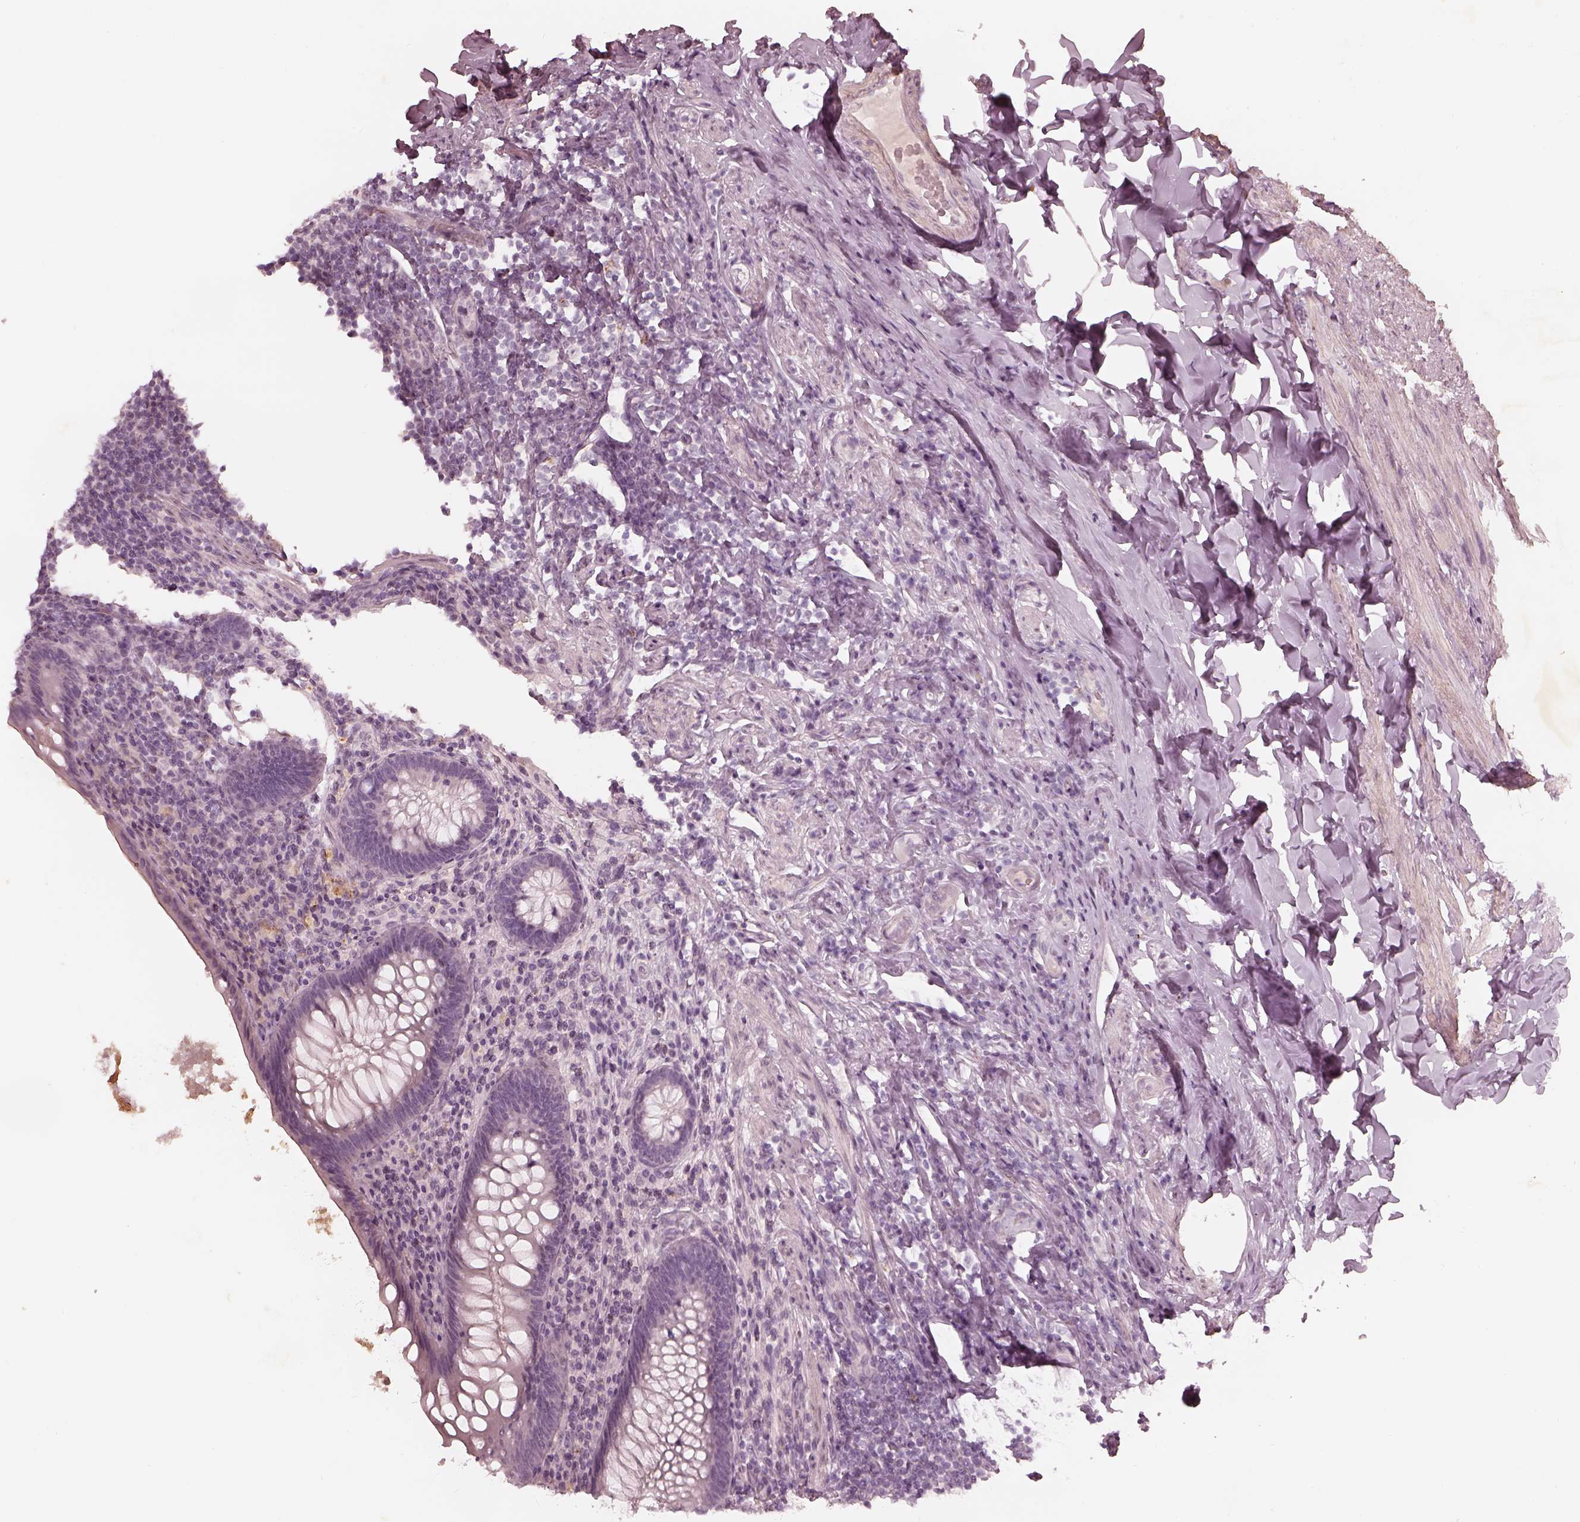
{"staining": {"intensity": "negative", "quantity": "none", "location": "none"}, "tissue": "appendix", "cell_type": "Glandular cells", "image_type": "normal", "snomed": [{"axis": "morphology", "description": "Normal tissue, NOS"}, {"axis": "topography", "description": "Appendix"}], "caption": "Glandular cells are negative for brown protein staining in benign appendix. (Brightfield microscopy of DAB IHC at high magnification).", "gene": "ADRB3", "patient": {"sex": "male", "age": 47}}